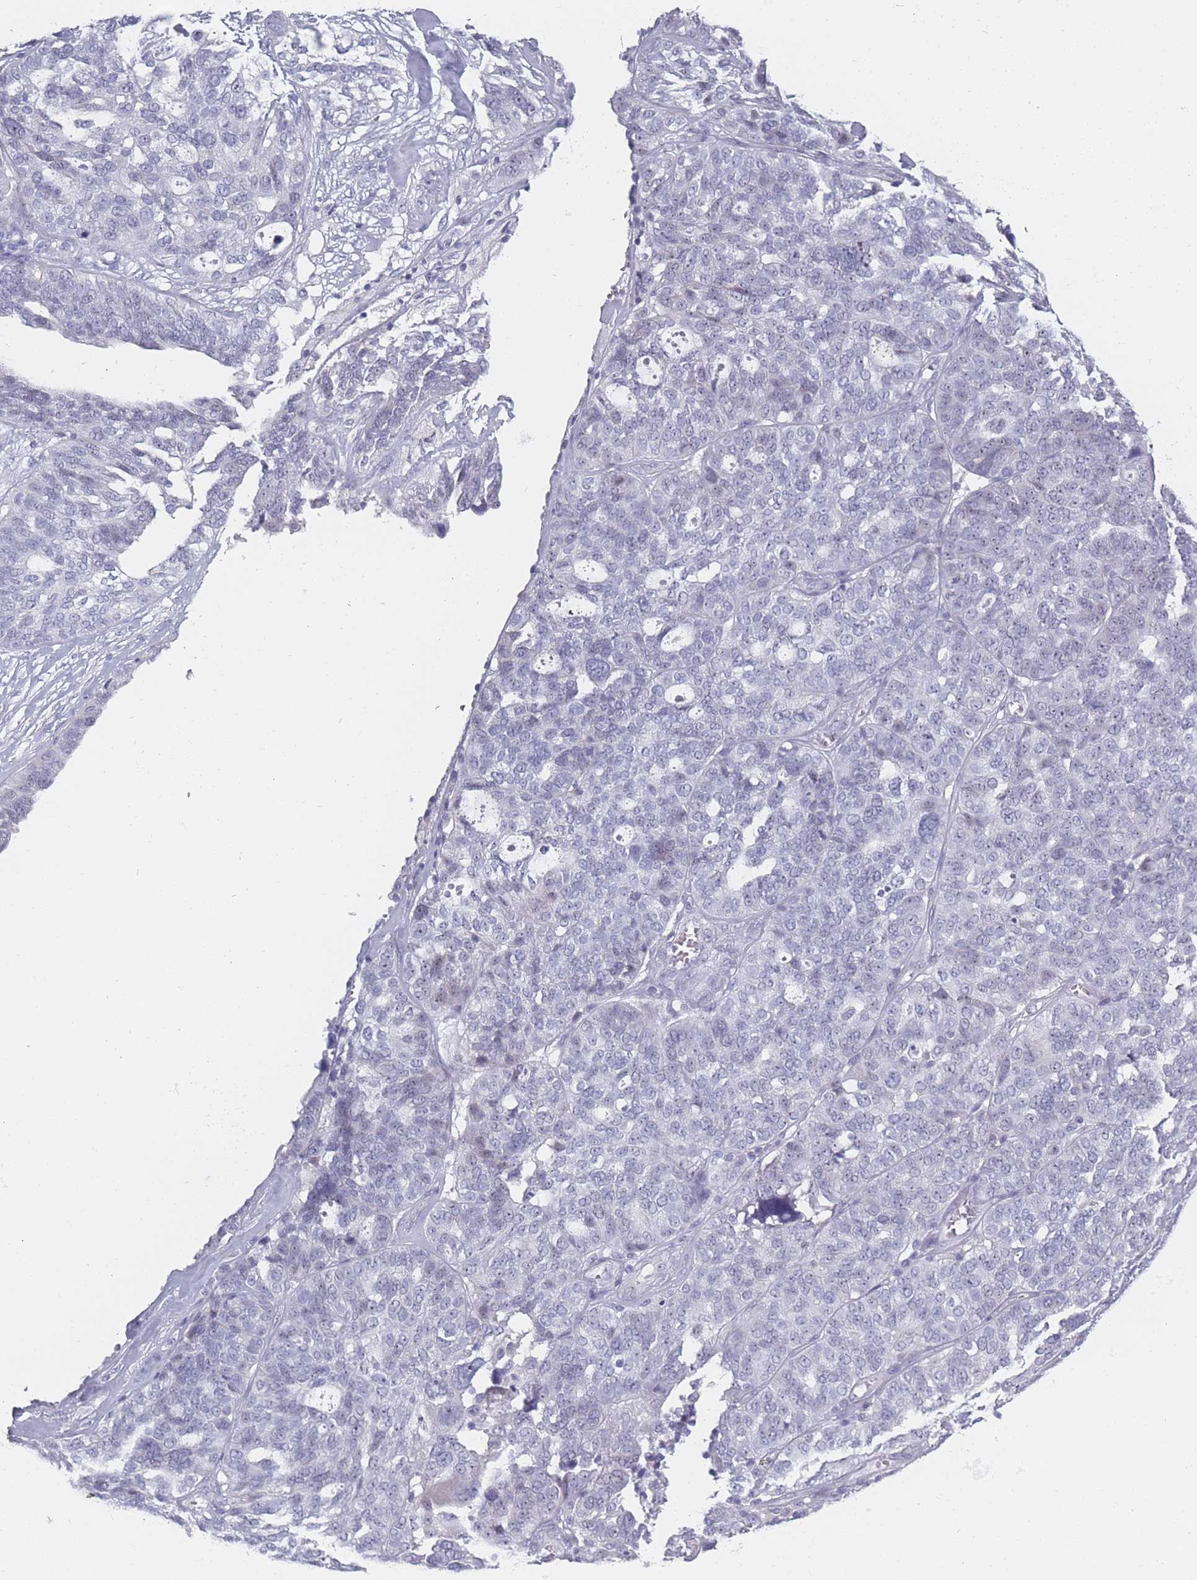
{"staining": {"intensity": "negative", "quantity": "none", "location": "none"}, "tissue": "ovarian cancer", "cell_type": "Tumor cells", "image_type": "cancer", "snomed": [{"axis": "morphology", "description": "Cystadenocarcinoma, serous, NOS"}, {"axis": "topography", "description": "Ovary"}], "caption": "This is an immunohistochemistry photomicrograph of ovarian cancer (serous cystadenocarcinoma). There is no positivity in tumor cells.", "gene": "ROS1", "patient": {"sex": "female", "age": 59}}